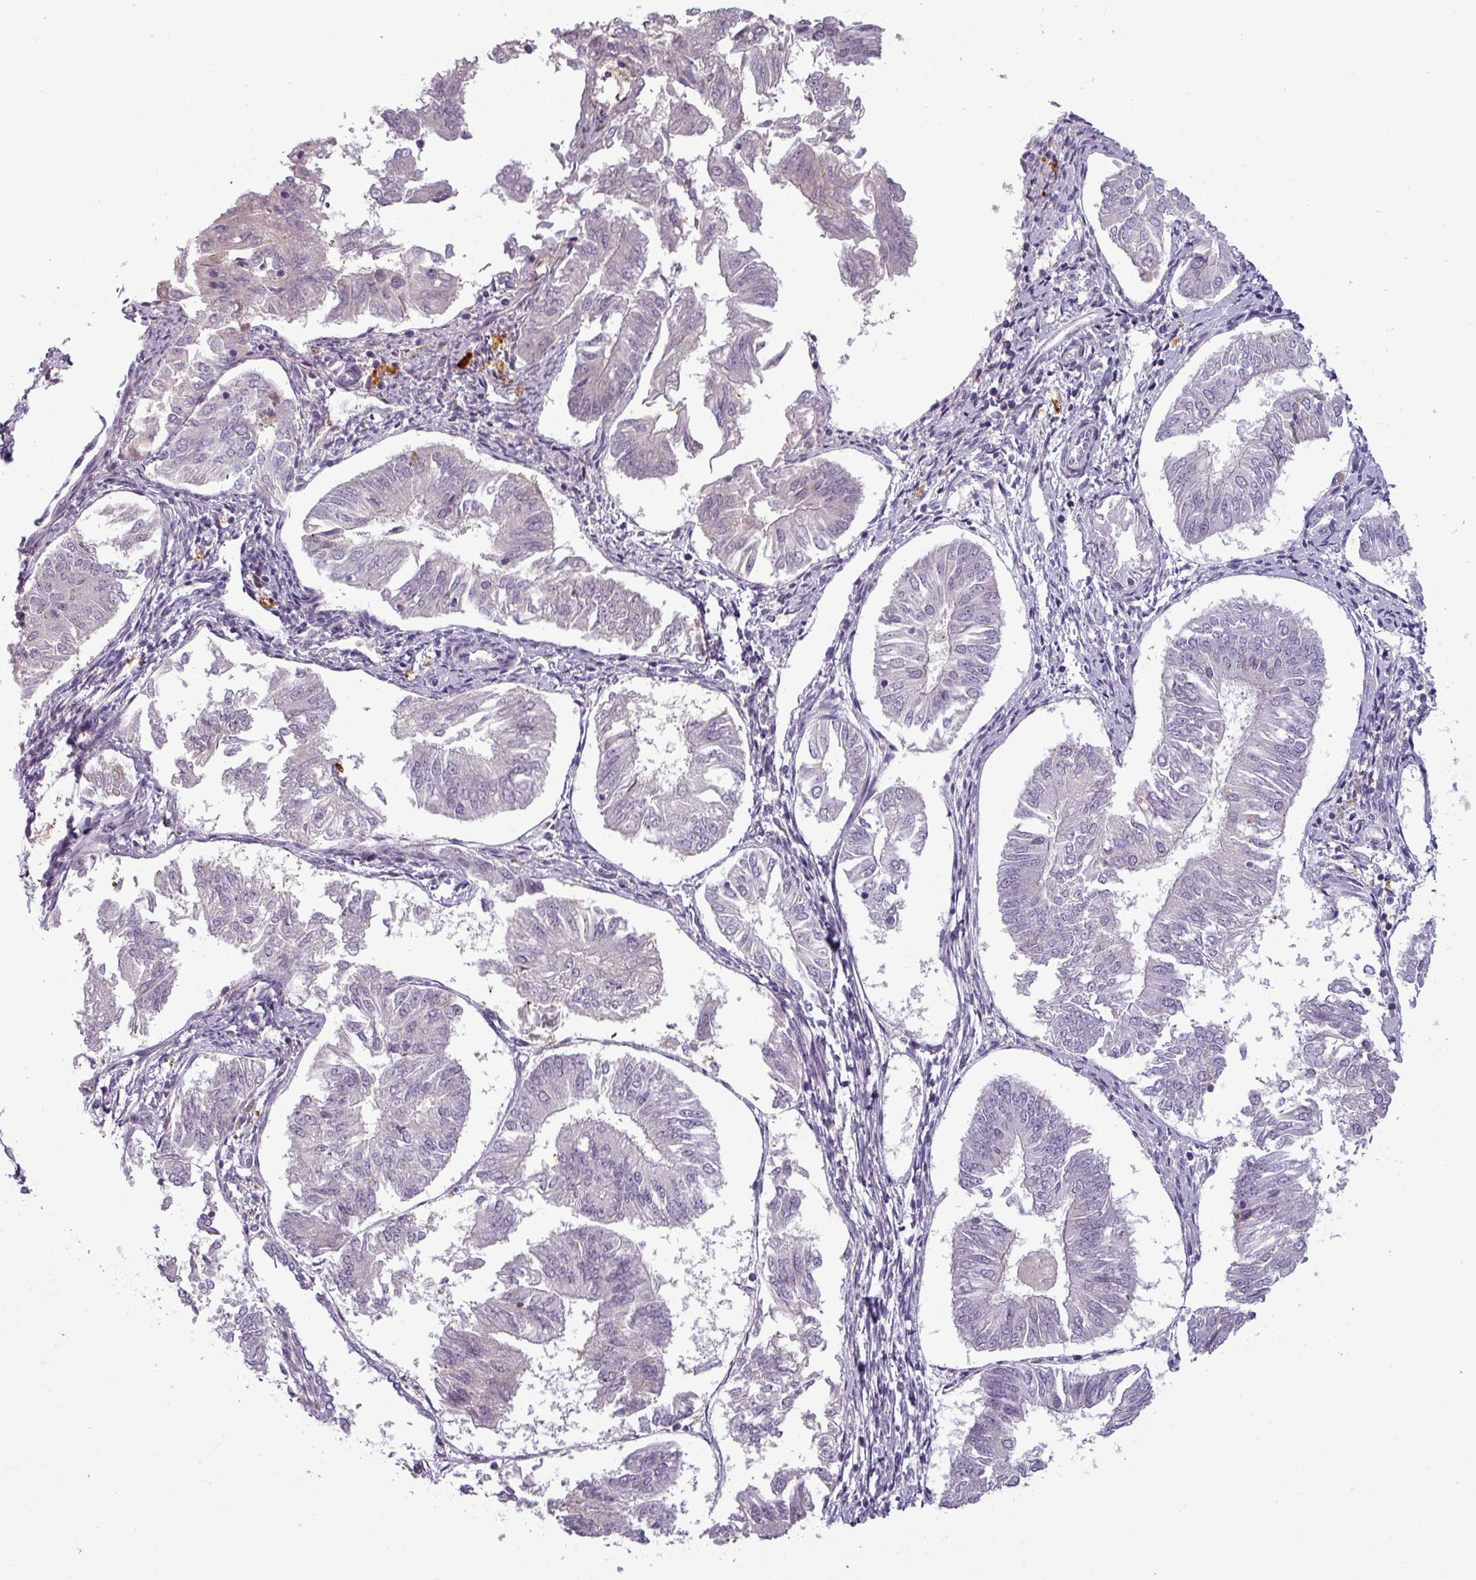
{"staining": {"intensity": "negative", "quantity": "none", "location": "none"}, "tissue": "endometrial cancer", "cell_type": "Tumor cells", "image_type": "cancer", "snomed": [{"axis": "morphology", "description": "Adenocarcinoma, NOS"}, {"axis": "topography", "description": "Endometrium"}], "caption": "Tumor cells show no significant positivity in endometrial cancer.", "gene": "TMEFF1", "patient": {"sex": "female", "age": 58}}